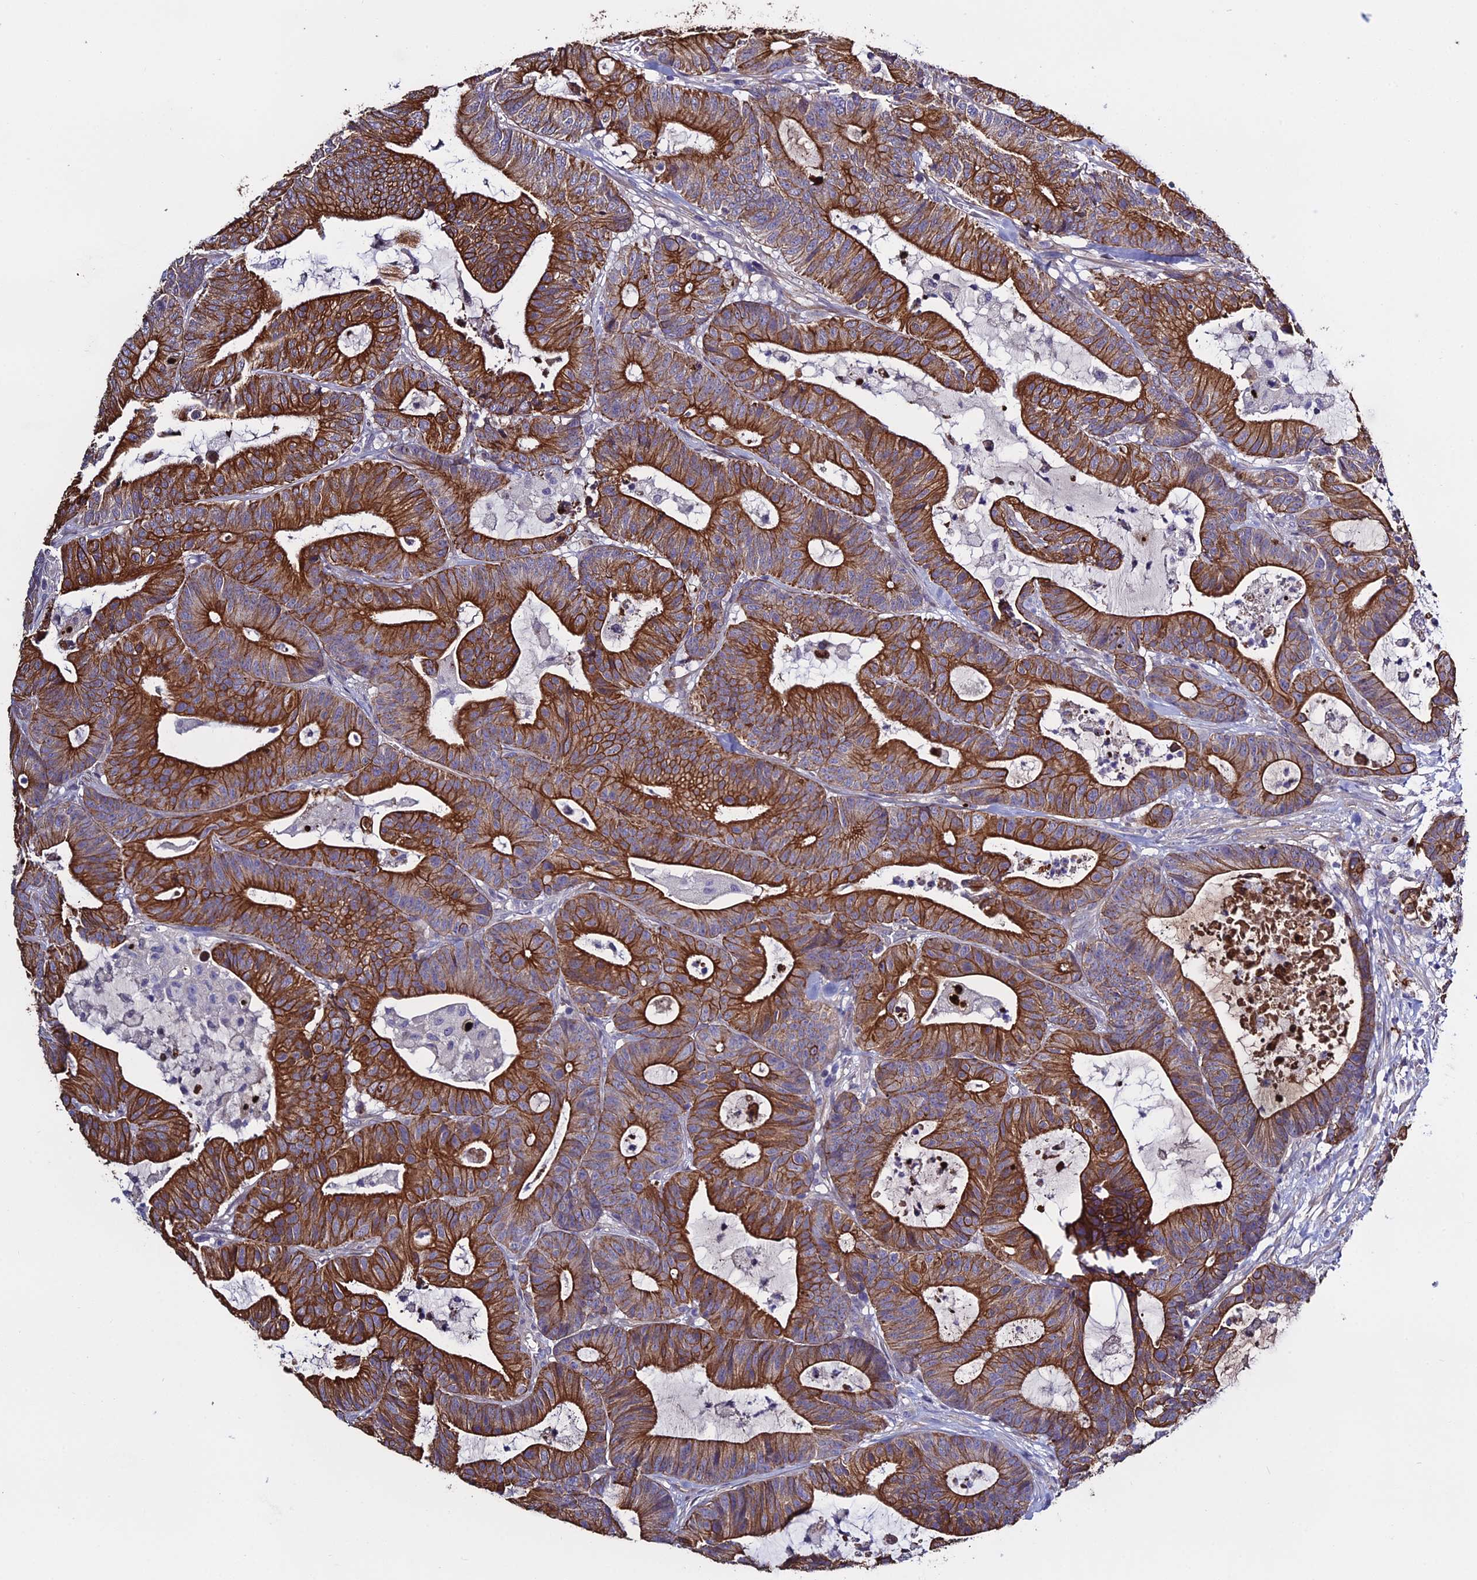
{"staining": {"intensity": "strong", "quantity": "25%-75%", "location": "cytoplasmic/membranous"}, "tissue": "colorectal cancer", "cell_type": "Tumor cells", "image_type": "cancer", "snomed": [{"axis": "morphology", "description": "Adenocarcinoma, NOS"}, {"axis": "topography", "description": "Colon"}], "caption": "A histopathology image of human colorectal adenocarcinoma stained for a protein shows strong cytoplasmic/membranous brown staining in tumor cells. (Brightfield microscopy of DAB IHC at high magnification).", "gene": "LZTS2", "patient": {"sex": "female", "age": 84}}